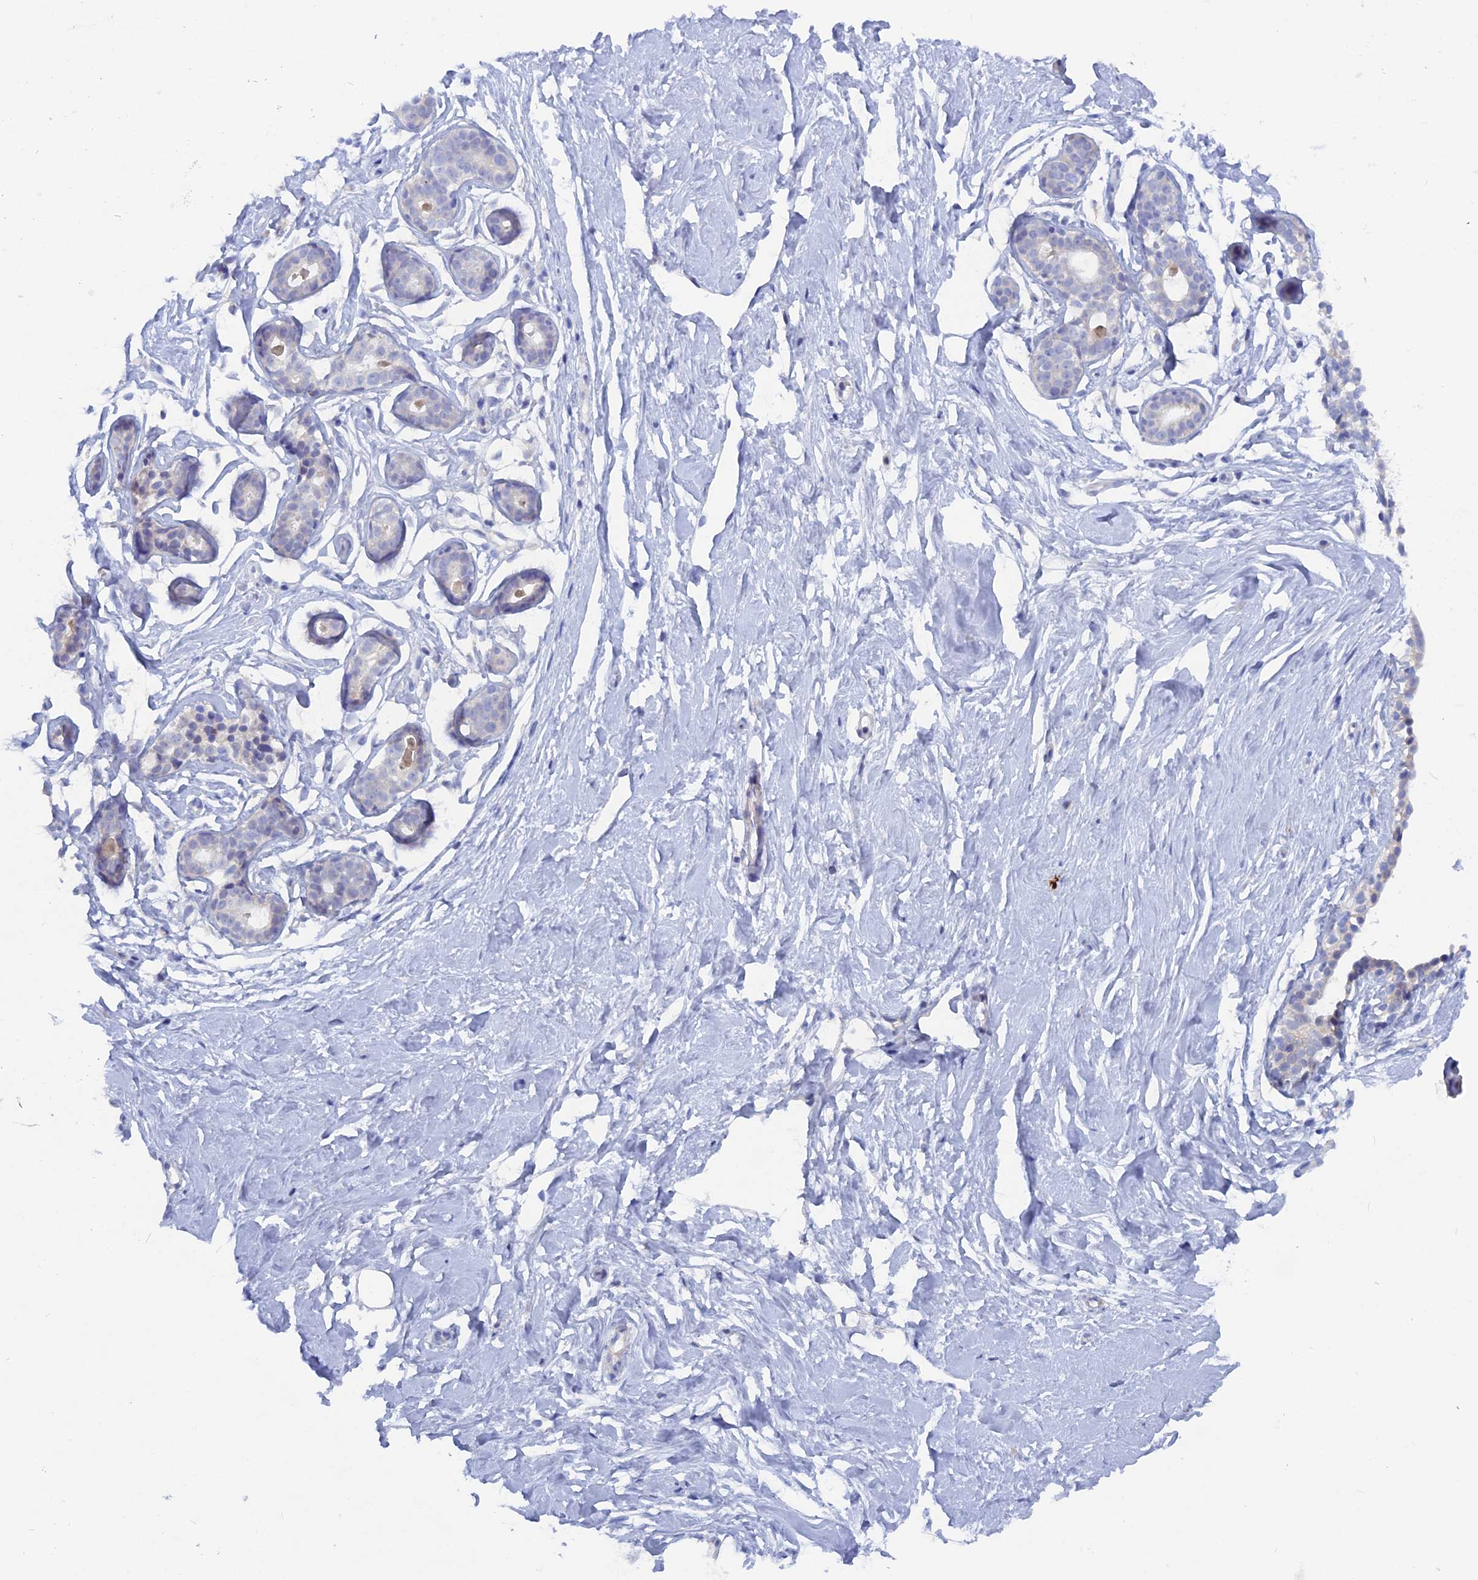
{"staining": {"intensity": "negative", "quantity": "none", "location": "none"}, "tissue": "breast", "cell_type": "Adipocytes", "image_type": "normal", "snomed": [{"axis": "morphology", "description": "Normal tissue, NOS"}, {"axis": "morphology", "description": "Adenoma, NOS"}, {"axis": "topography", "description": "Breast"}], "caption": "There is no significant positivity in adipocytes of breast. (DAB immunohistochemistry (IHC) visualized using brightfield microscopy, high magnification).", "gene": "DACT3", "patient": {"sex": "female", "age": 23}}